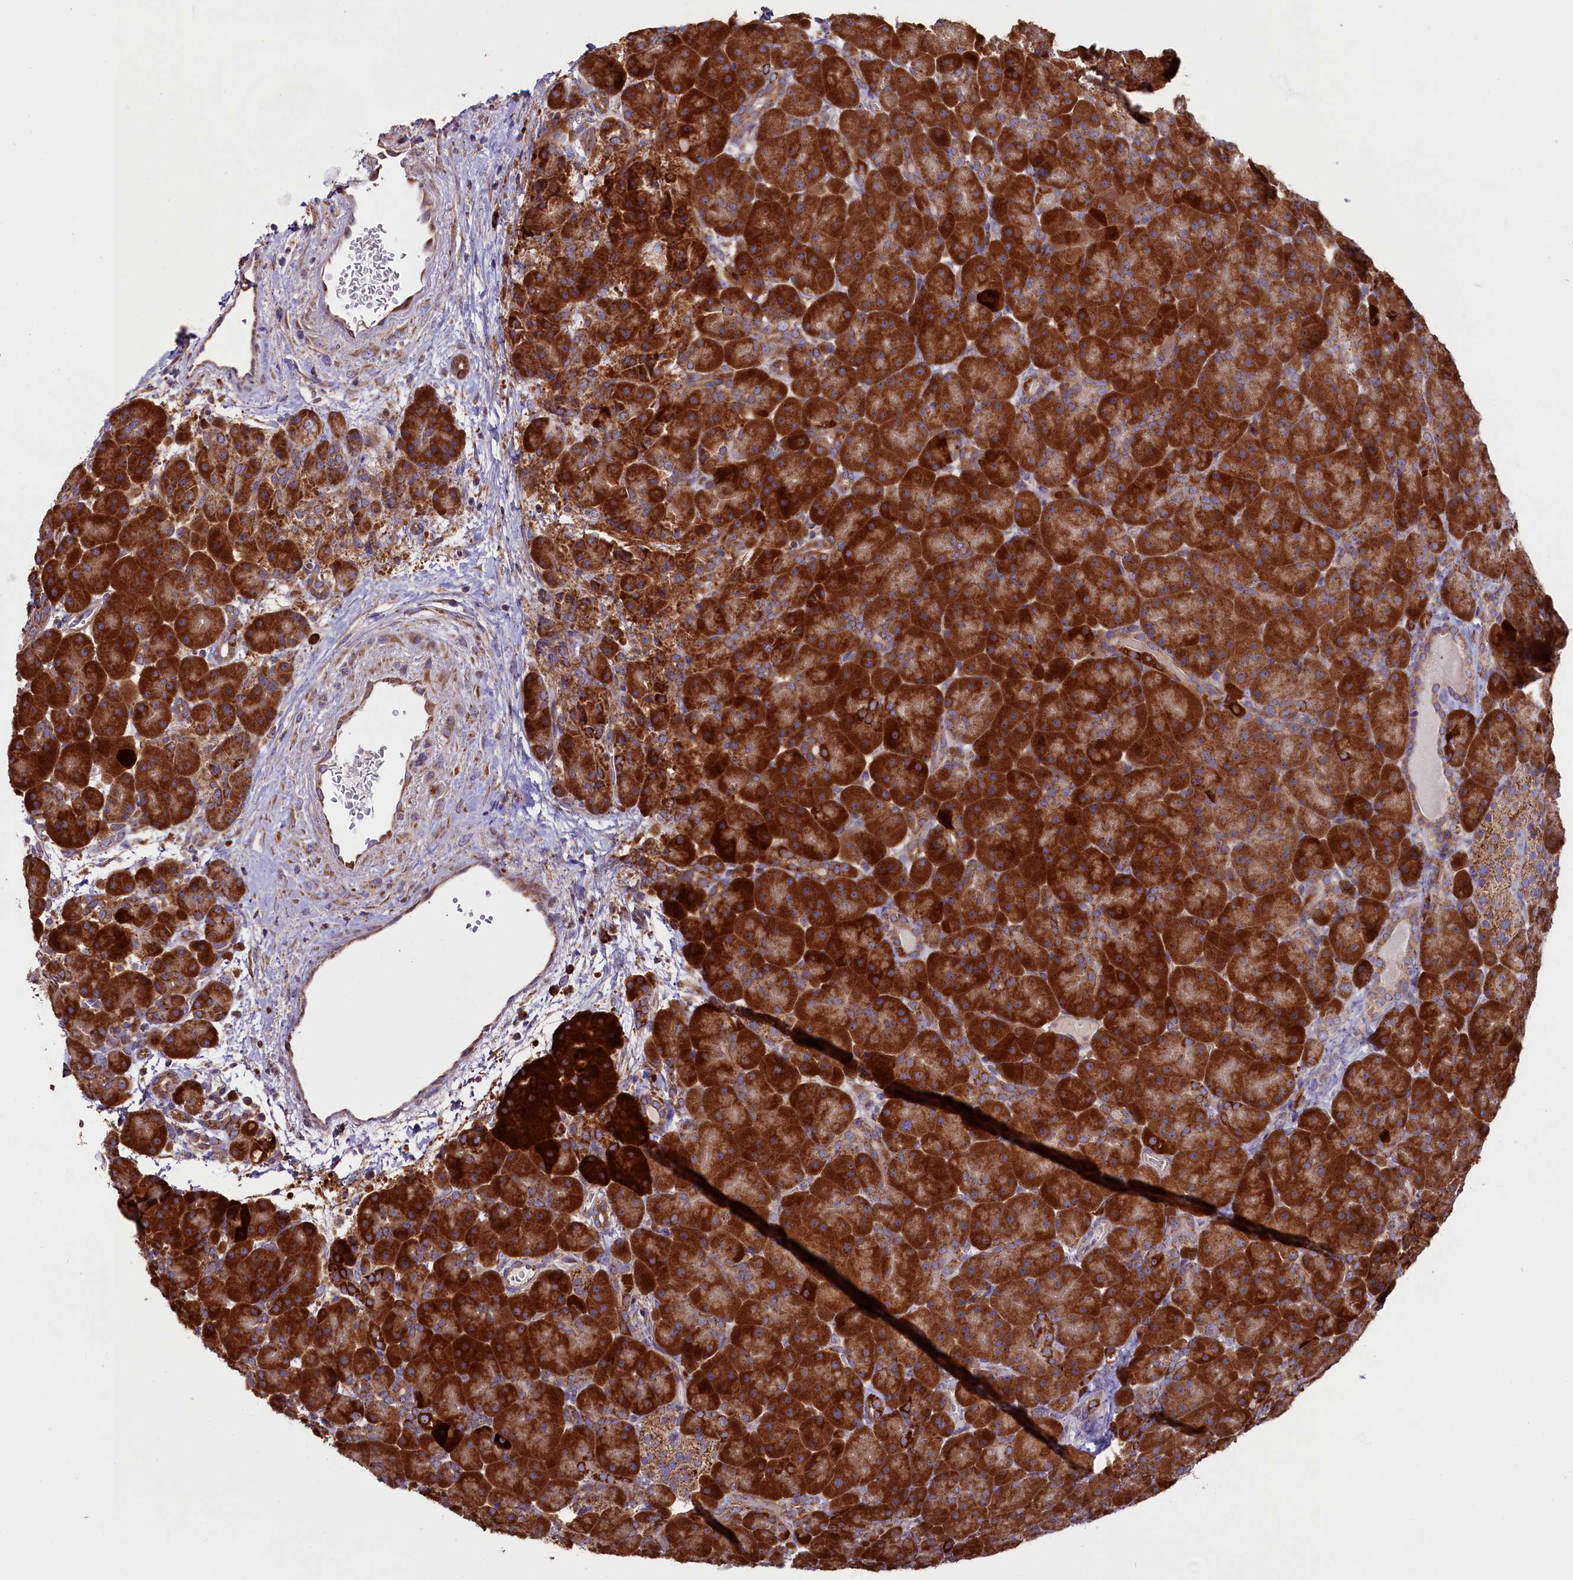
{"staining": {"intensity": "strong", "quantity": ">75%", "location": "cytoplasmic/membranous"}, "tissue": "pancreas", "cell_type": "Exocrine glandular cells", "image_type": "normal", "snomed": [{"axis": "morphology", "description": "Normal tissue, NOS"}, {"axis": "topography", "description": "Pancreas"}], "caption": "Immunohistochemistry (IHC) photomicrograph of benign pancreas: human pancreas stained using IHC shows high levels of strong protein expression localized specifically in the cytoplasmic/membranous of exocrine glandular cells, appearing as a cytoplasmic/membranous brown color.", "gene": "ZSWIM1", "patient": {"sex": "male", "age": 66}}